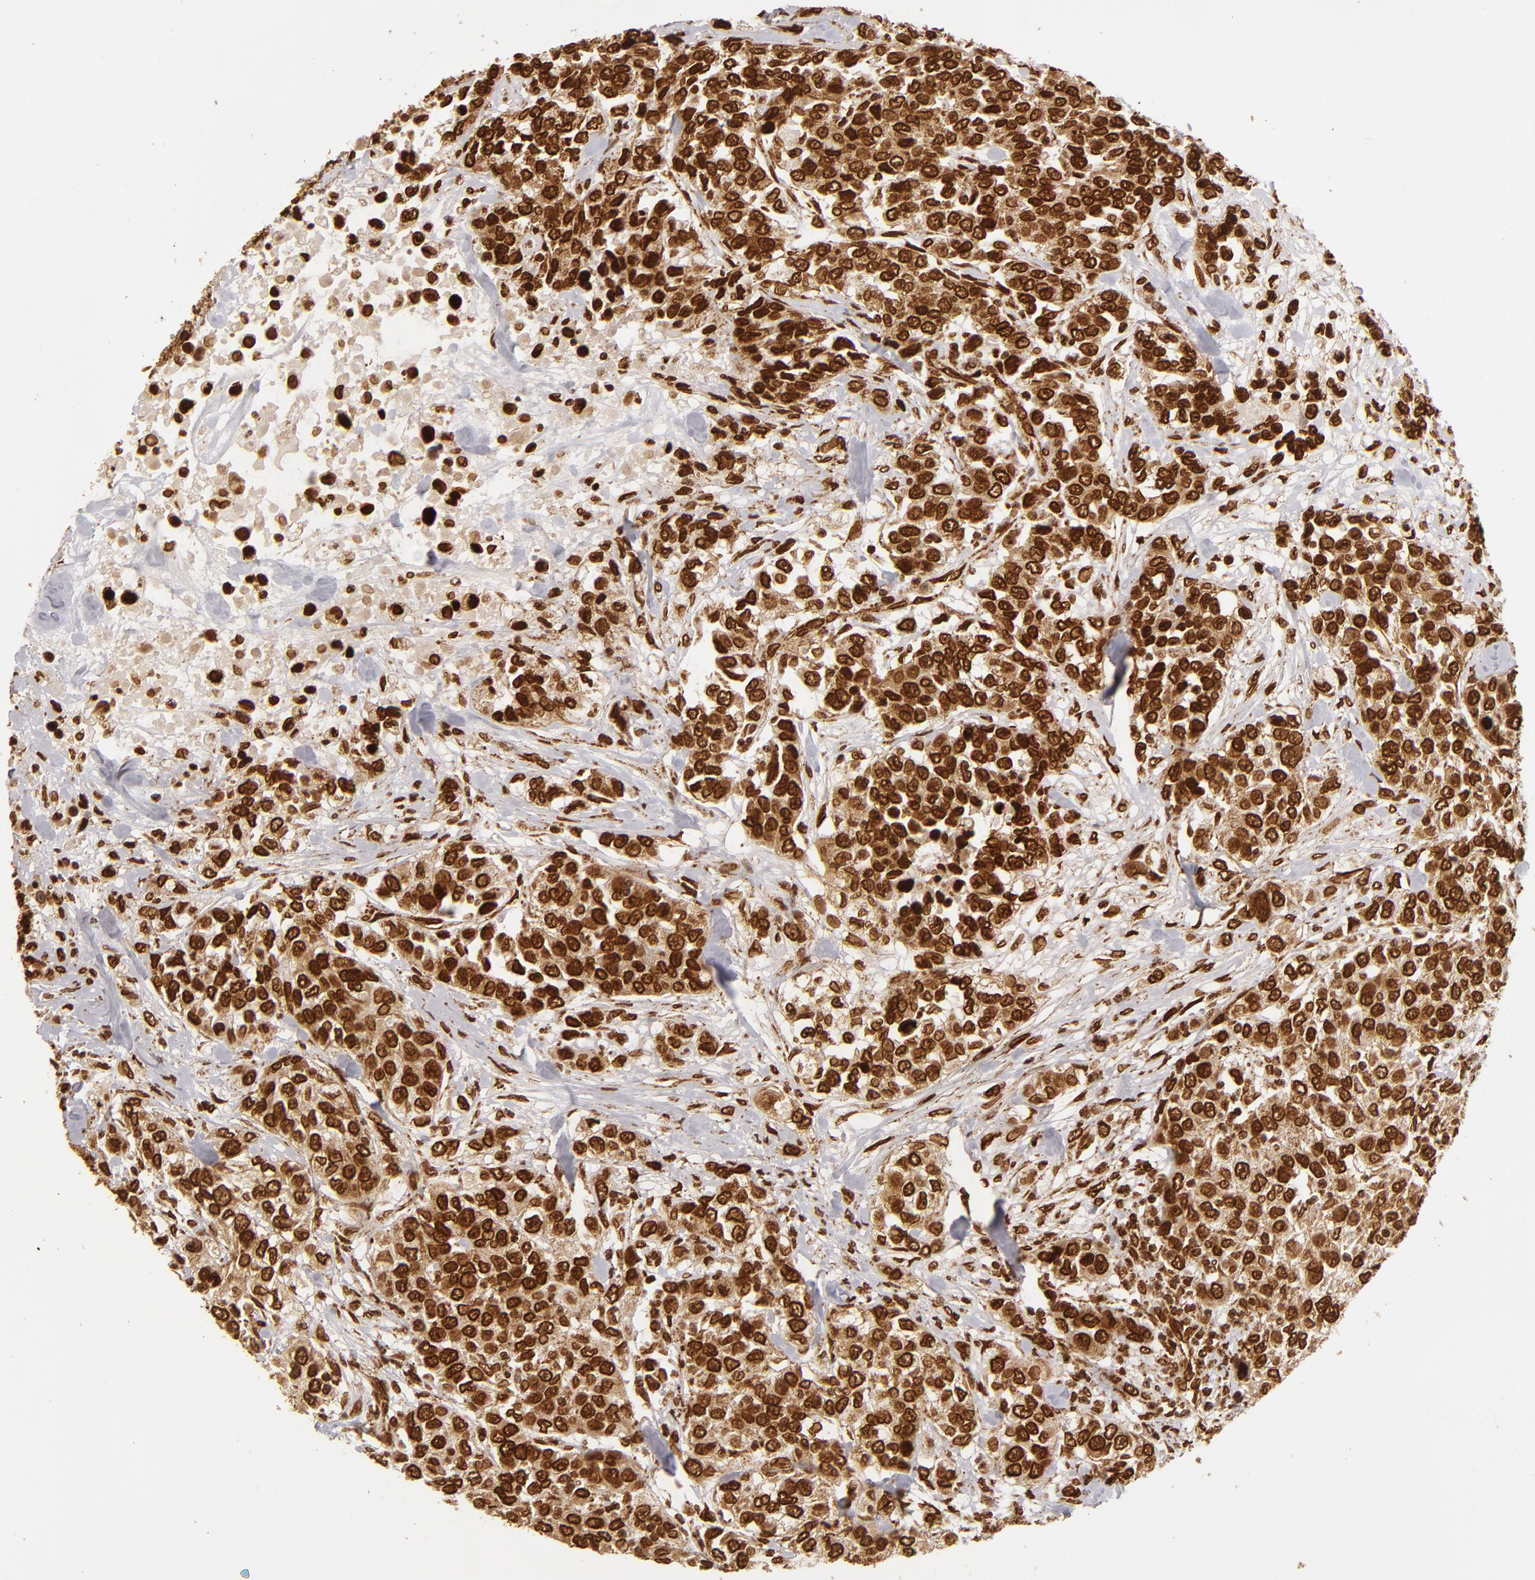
{"staining": {"intensity": "strong", "quantity": ">75%", "location": "cytoplasmic/membranous,nuclear"}, "tissue": "urothelial cancer", "cell_type": "Tumor cells", "image_type": "cancer", "snomed": [{"axis": "morphology", "description": "Urothelial carcinoma, High grade"}, {"axis": "topography", "description": "Urinary bladder"}], "caption": "High-power microscopy captured an immunohistochemistry (IHC) histopathology image of urothelial cancer, revealing strong cytoplasmic/membranous and nuclear positivity in approximately >75% of tumor cells.", "gene": "CUL3", "patient": {"sex": "female", "age": 80}}